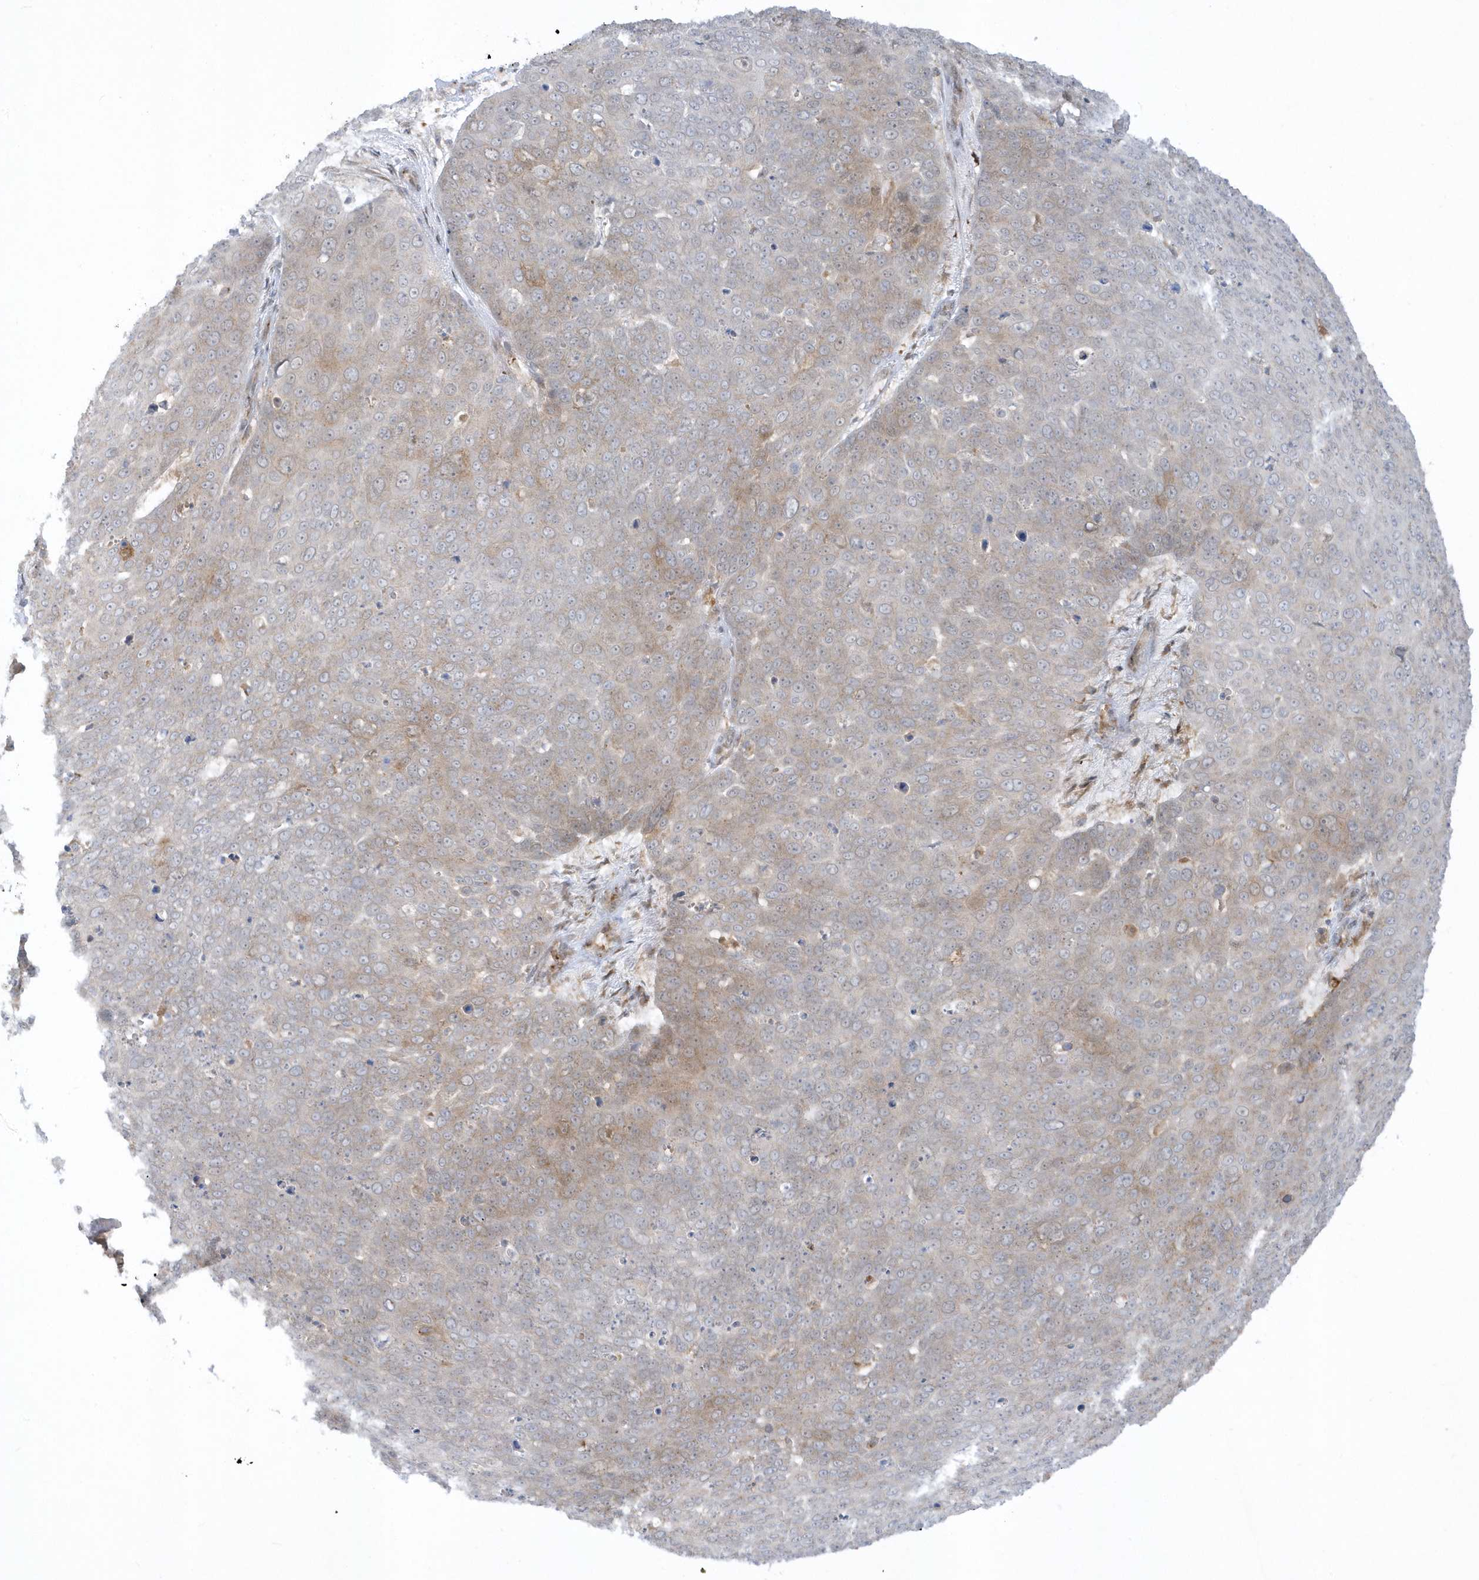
{"staining": {"intensity": "moderate", "quantity": "25%-75%", "location": "cytoplasmic/membranous"}, "tissue": "skin cancer", "cell_type": "Tumor cells", "image_type": "cancer", "snomed": [{"axis": "morphology", "description": "Squamous cell carcinoma, NOS"}, {"axis": "topography", "description": "Skin"}], "caption": "Immunohistochemistry (IHC) of human skin squamous cell carcinoma displays medium levels of moderate cytoplasmic/membranous positivity in about 25%-75% of tumor cells. (IHC, brightfield microscopy, high magnification).", "gene": "RPP40", "patient": {"sex": "male", "age": 71}}